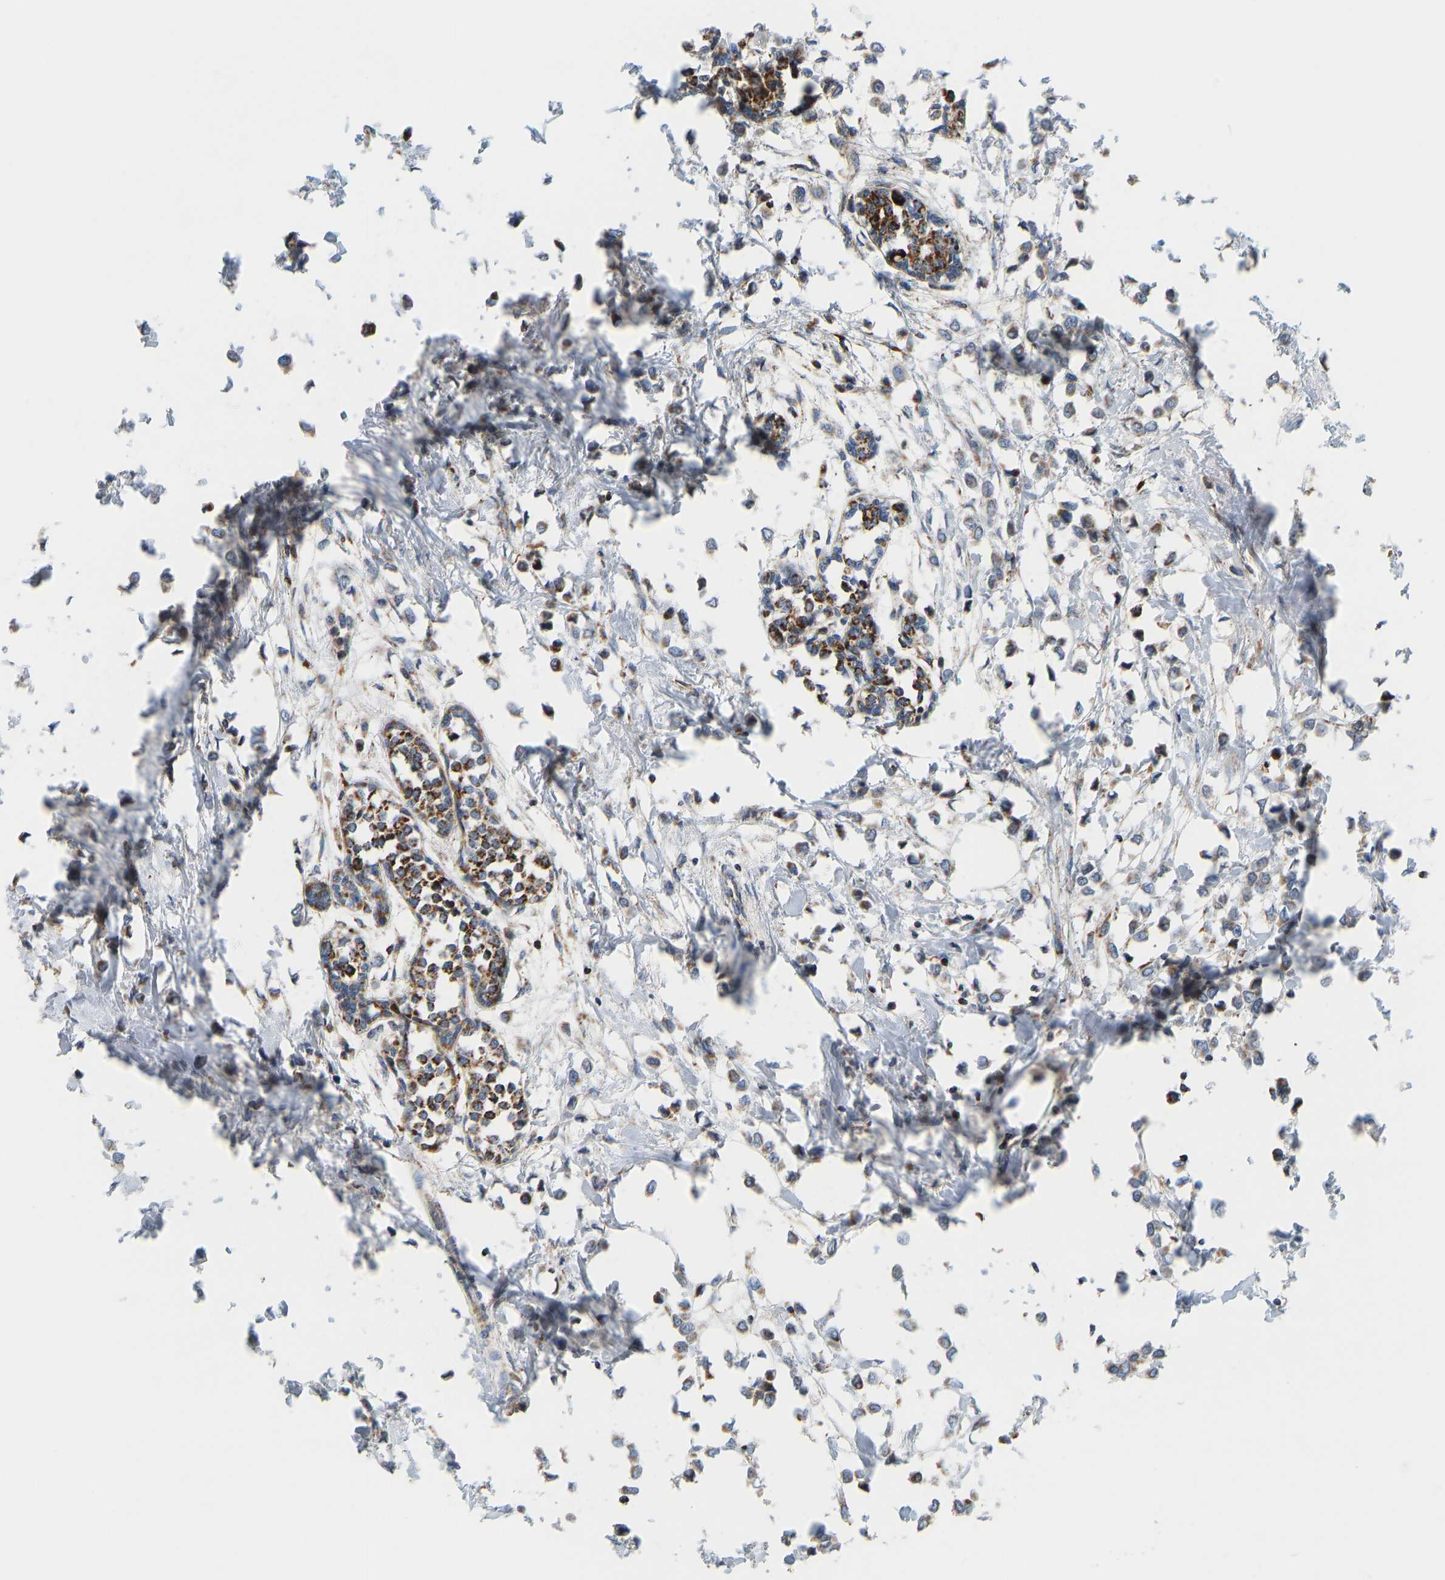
{"staining": {"intensity": "moderate", "quantity": ">75%", "location": "cytoplasmic/membranous"}, "tissue": "breast cancer", "cell_type": "Tumor cells", "image_type": "cancer", "snomed": [{"axis": "morphology", "description": "Lobular carcinoma"}, {"axis": "topography", "description": "Breast"}], "caption": "Tumor cells demonstrate moderate cytoplasmic/membranous expression in approximately >75% of cells in breast cancer (lobular carcinoma).", "gene": "GPSM2", "patient": {"sex": "female", "age": 51}}